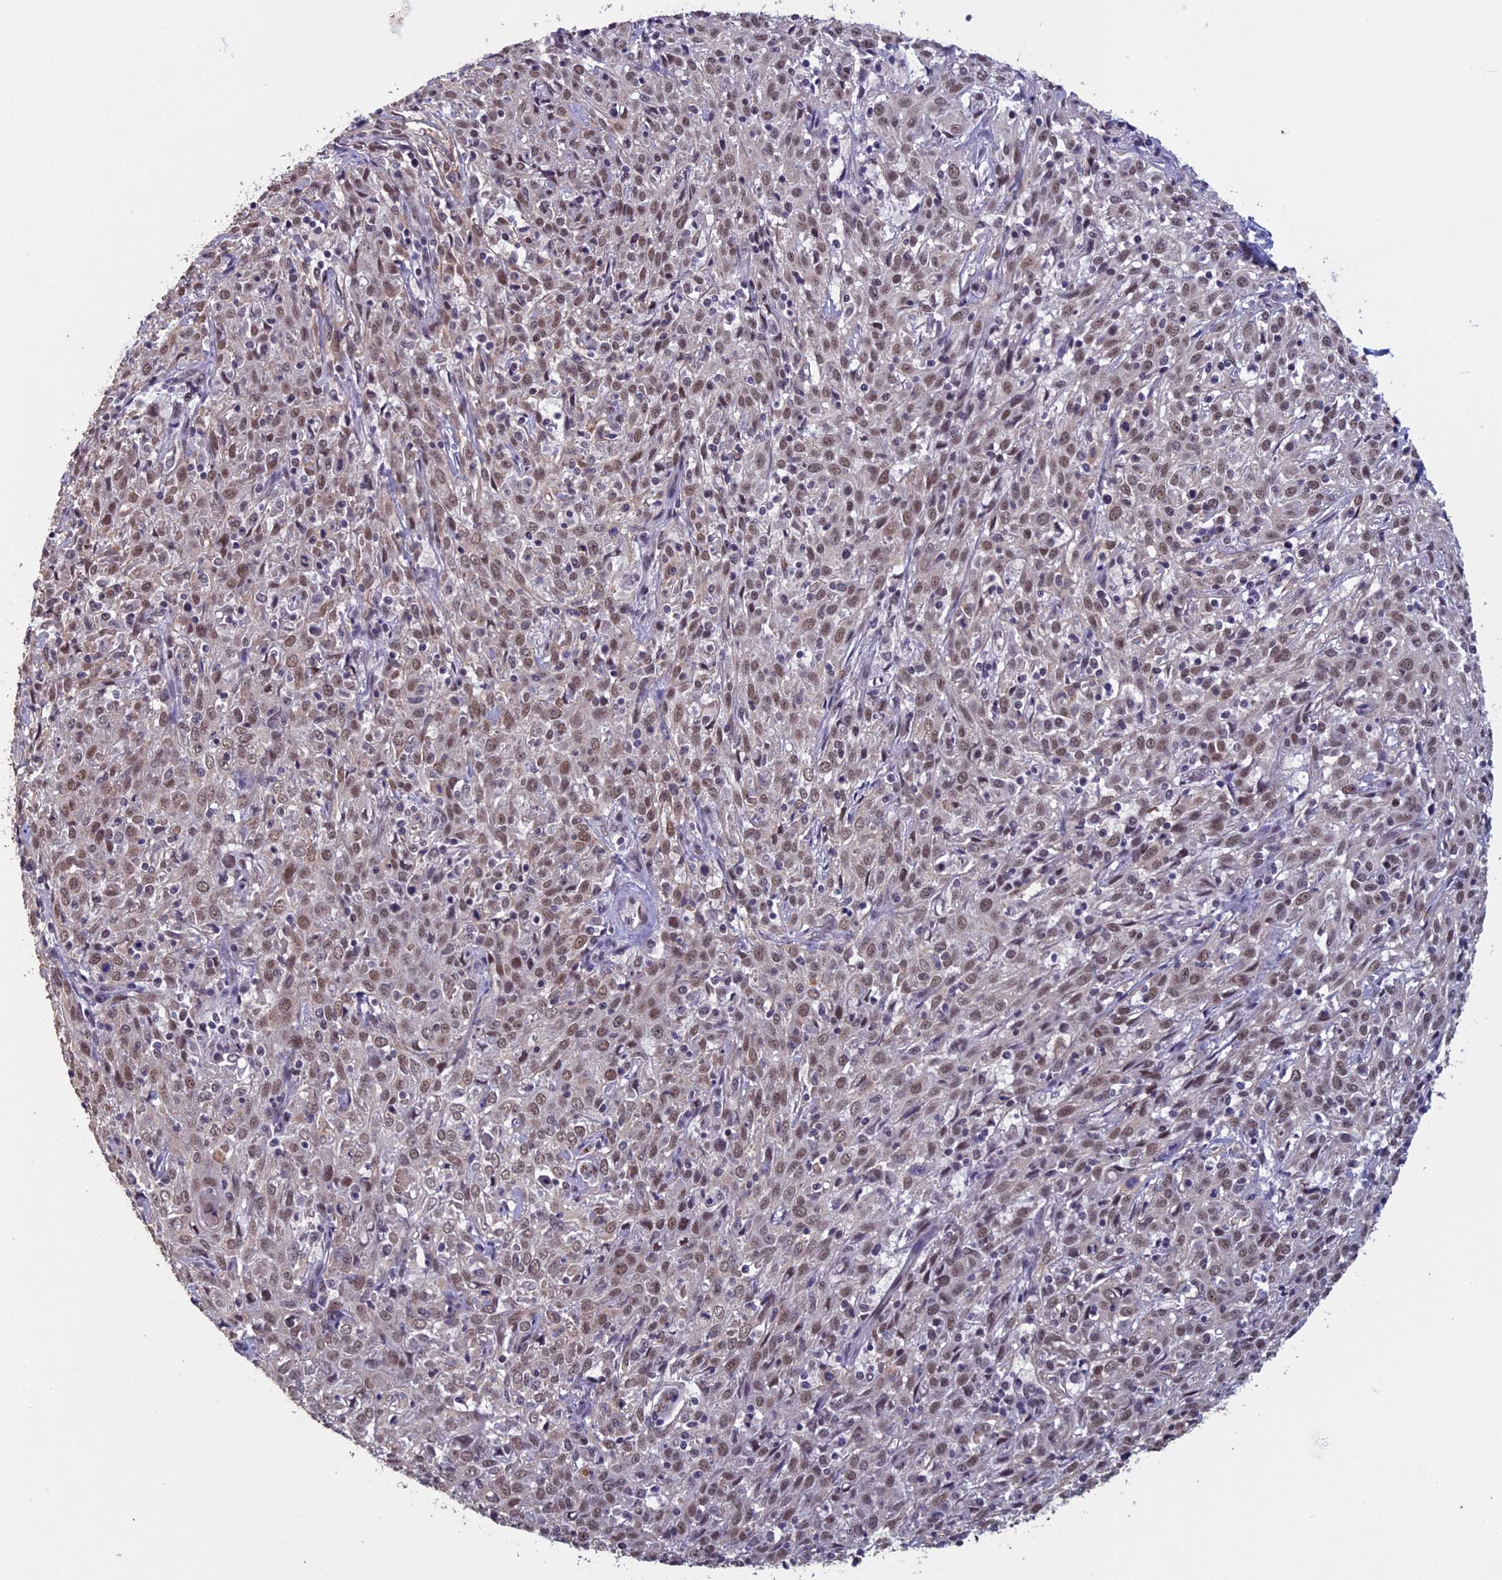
{"staining": {"intensity": "moderate", "quantity": ">75%", "location": "nuclear"}, "tissue": "cervical cancer", "cell_type": "Tumor cells", "image_type": "cancer", "snomed": [{"axis": "morphology", "description": "Squamous cell carcinoma, NOS"}, {"axis": "topography", "description": "Cervix"}], "caption": "Immunohistochemical staining of human cervical cancer exhibits medium levels of moderate nuclear protein positivity in about >75% of tumor cells.", "gene": "RNF40", "patient": {"sex": "female", "age": 57}}